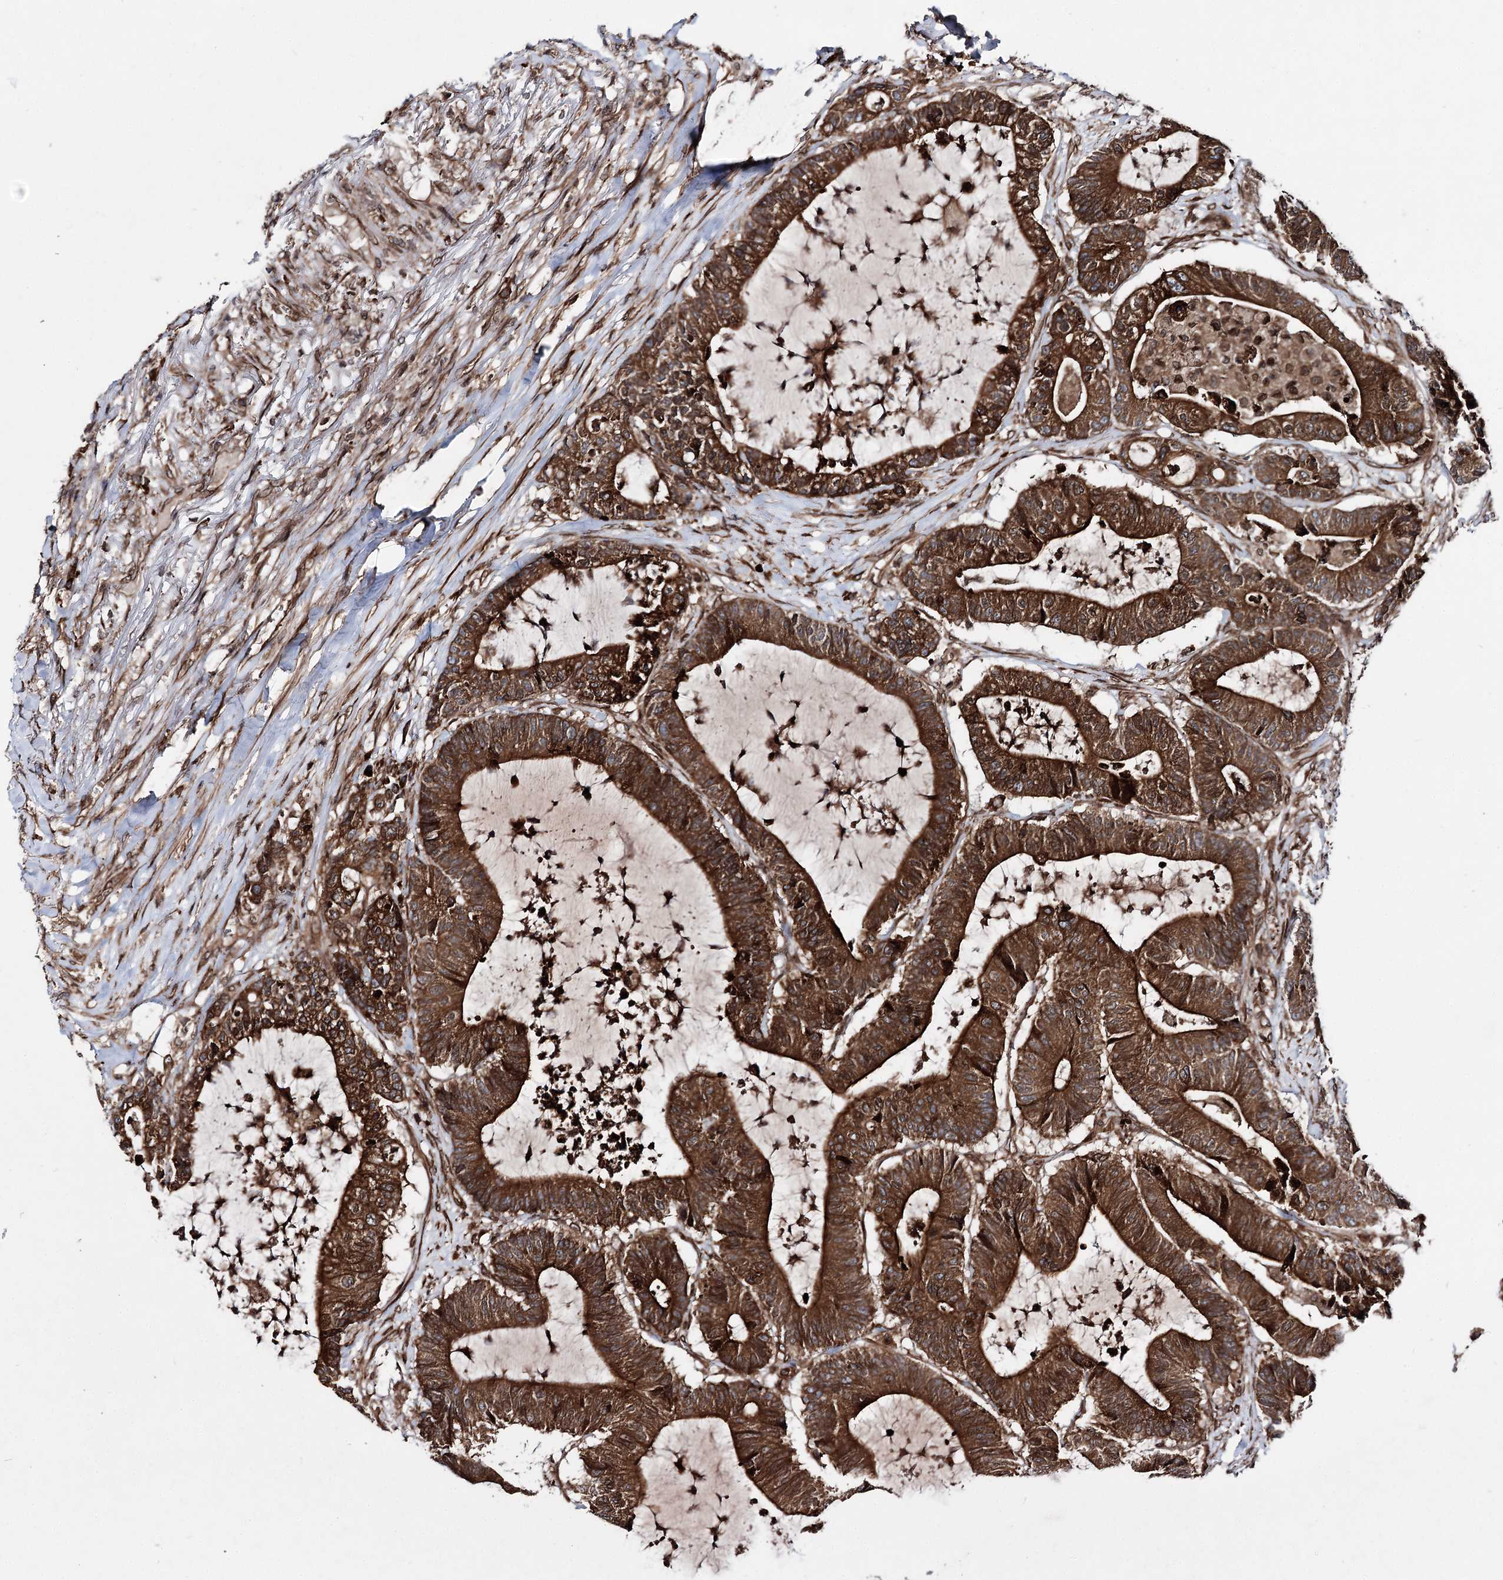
{"staining": {"intensity": "strong", "quantity": ">75%", "location": "cytoplasmic/membranous"}, "tissue": "colorectal cancer", "cell_type": "Tumor cells", "image_type": "cancer", "snomed": [{"axis": "morphology", "description": "Adenocarcinoma, NOS"}, {"axis": "topography", "description": "Colon"}], "caption": "Adenocarcinoma (colorectal) tissue shows strong cytoplasmic/membranous expression in about >75% of tumor cells, visualized by immunohistochemistry.", "gene": "FGFR1OP2", "patient": {"sex": "female", "age": 84}}